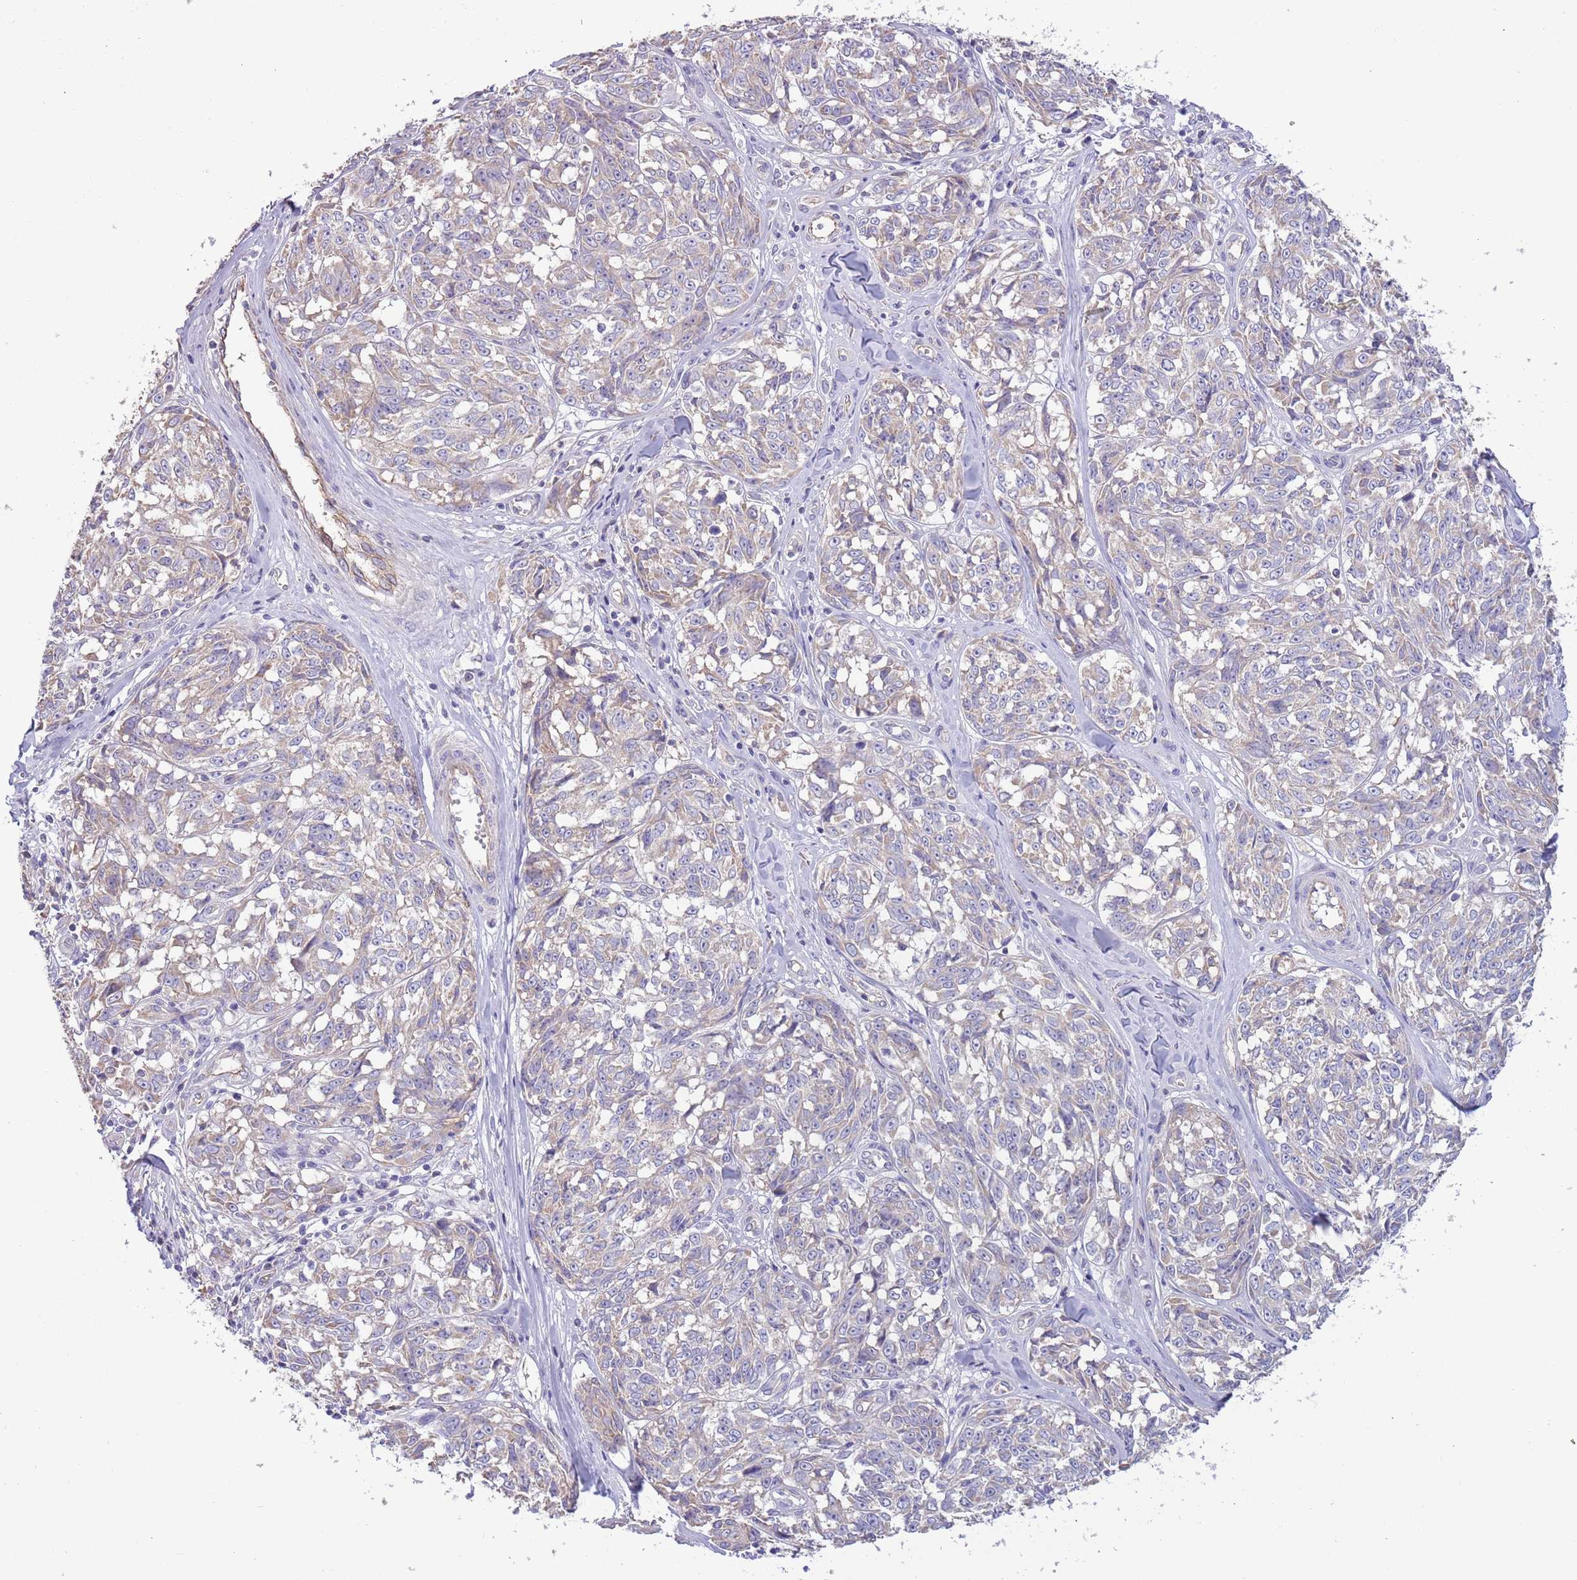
{"staining": {"intensity": "negative", "quantity": "none", "location": "none"}, "tissue": "melanoma", "cell_type": "Tumor cells", "image_type": "cancer", "snomed": [{"axis": "morphology", "description": "Normal tissue, NOS"}, {"axis": "morphology", "description": "Malignant melanoma, NOS"}, {"axis": "topography", "description": "Skin"}], "caption": "Malignant melanoma stained for a protein using IHC shows no expression tumor cells.", "gene": "TRMO", "patient": {"sex": "female", "age": 64}}